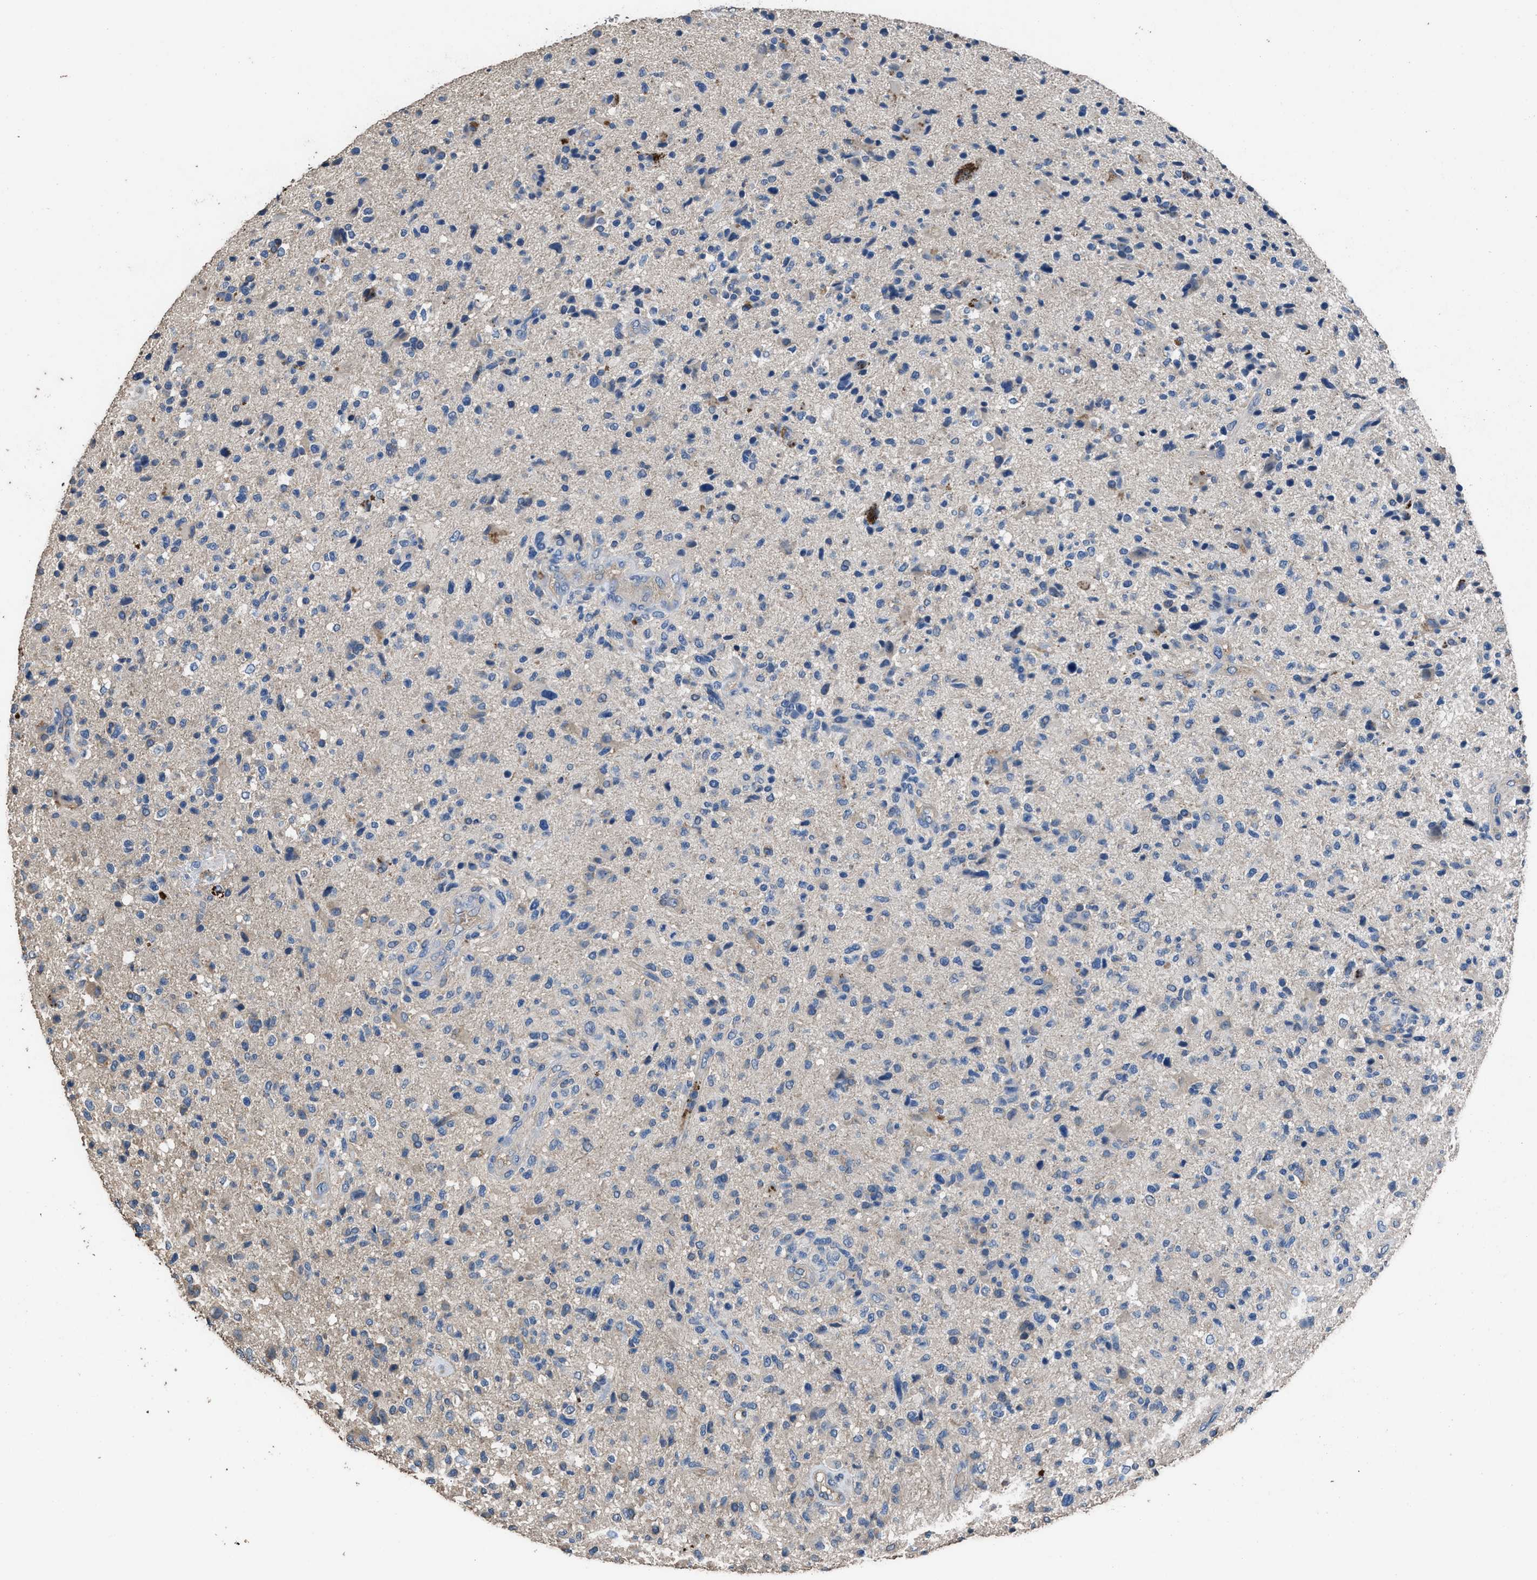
{"staining": {"intensity": "negative", "quantity": "none", "location": "none"}, "tissue": "glioma", "cell_type": "Tumor cells", "image_type": "cancer", "snomed": [{"axis": "morphology", "description": "Glioma, malignant, High grade"}, {"axis": "topography", "description": "Brain"}], "caption": "Tumor cells are negative for protein expression in human high-grade glioma (malignant).", "gene": "ITSN1", "patient": {"sex": "male", "age": 72}}